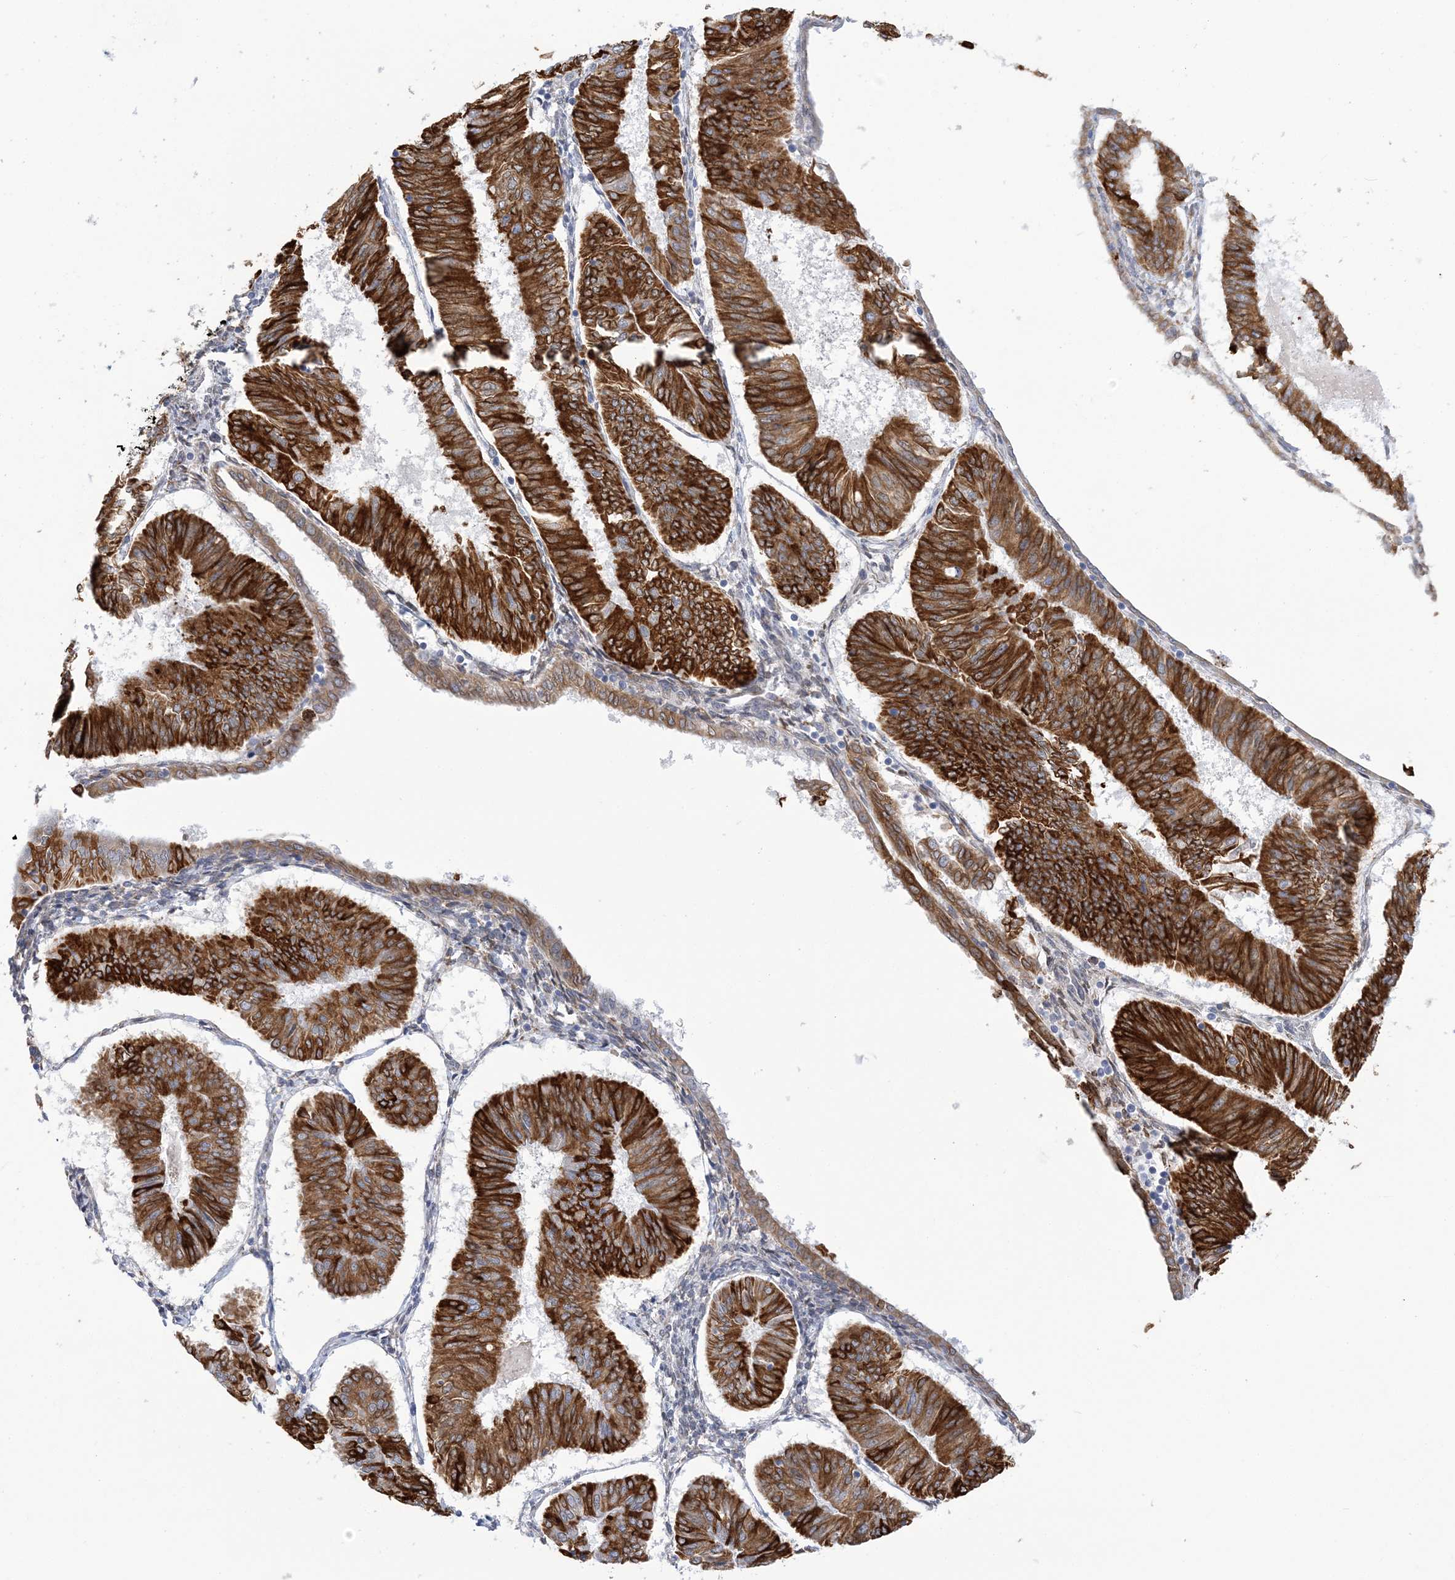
{"staining": {"intensity": "strong", "quantity": ">75%", "location": "cytoplasmic/membranous"}, "tissue": "endometrial cancer", "cell_type": "Tumor cells", "image_type": "cancer", "snomed": [{"axis": "morphology", "description": "Adenocarcinoma, NOS"}, {"axis": "topography", "description": "Endometrium"}], "caption": "Endometrial adenocarcinoma stained with a protein marker exhibits strong staining in tumor cells.", "gene": "PLEKHG4B", "patient": {"sex": "female", "age": 58}}